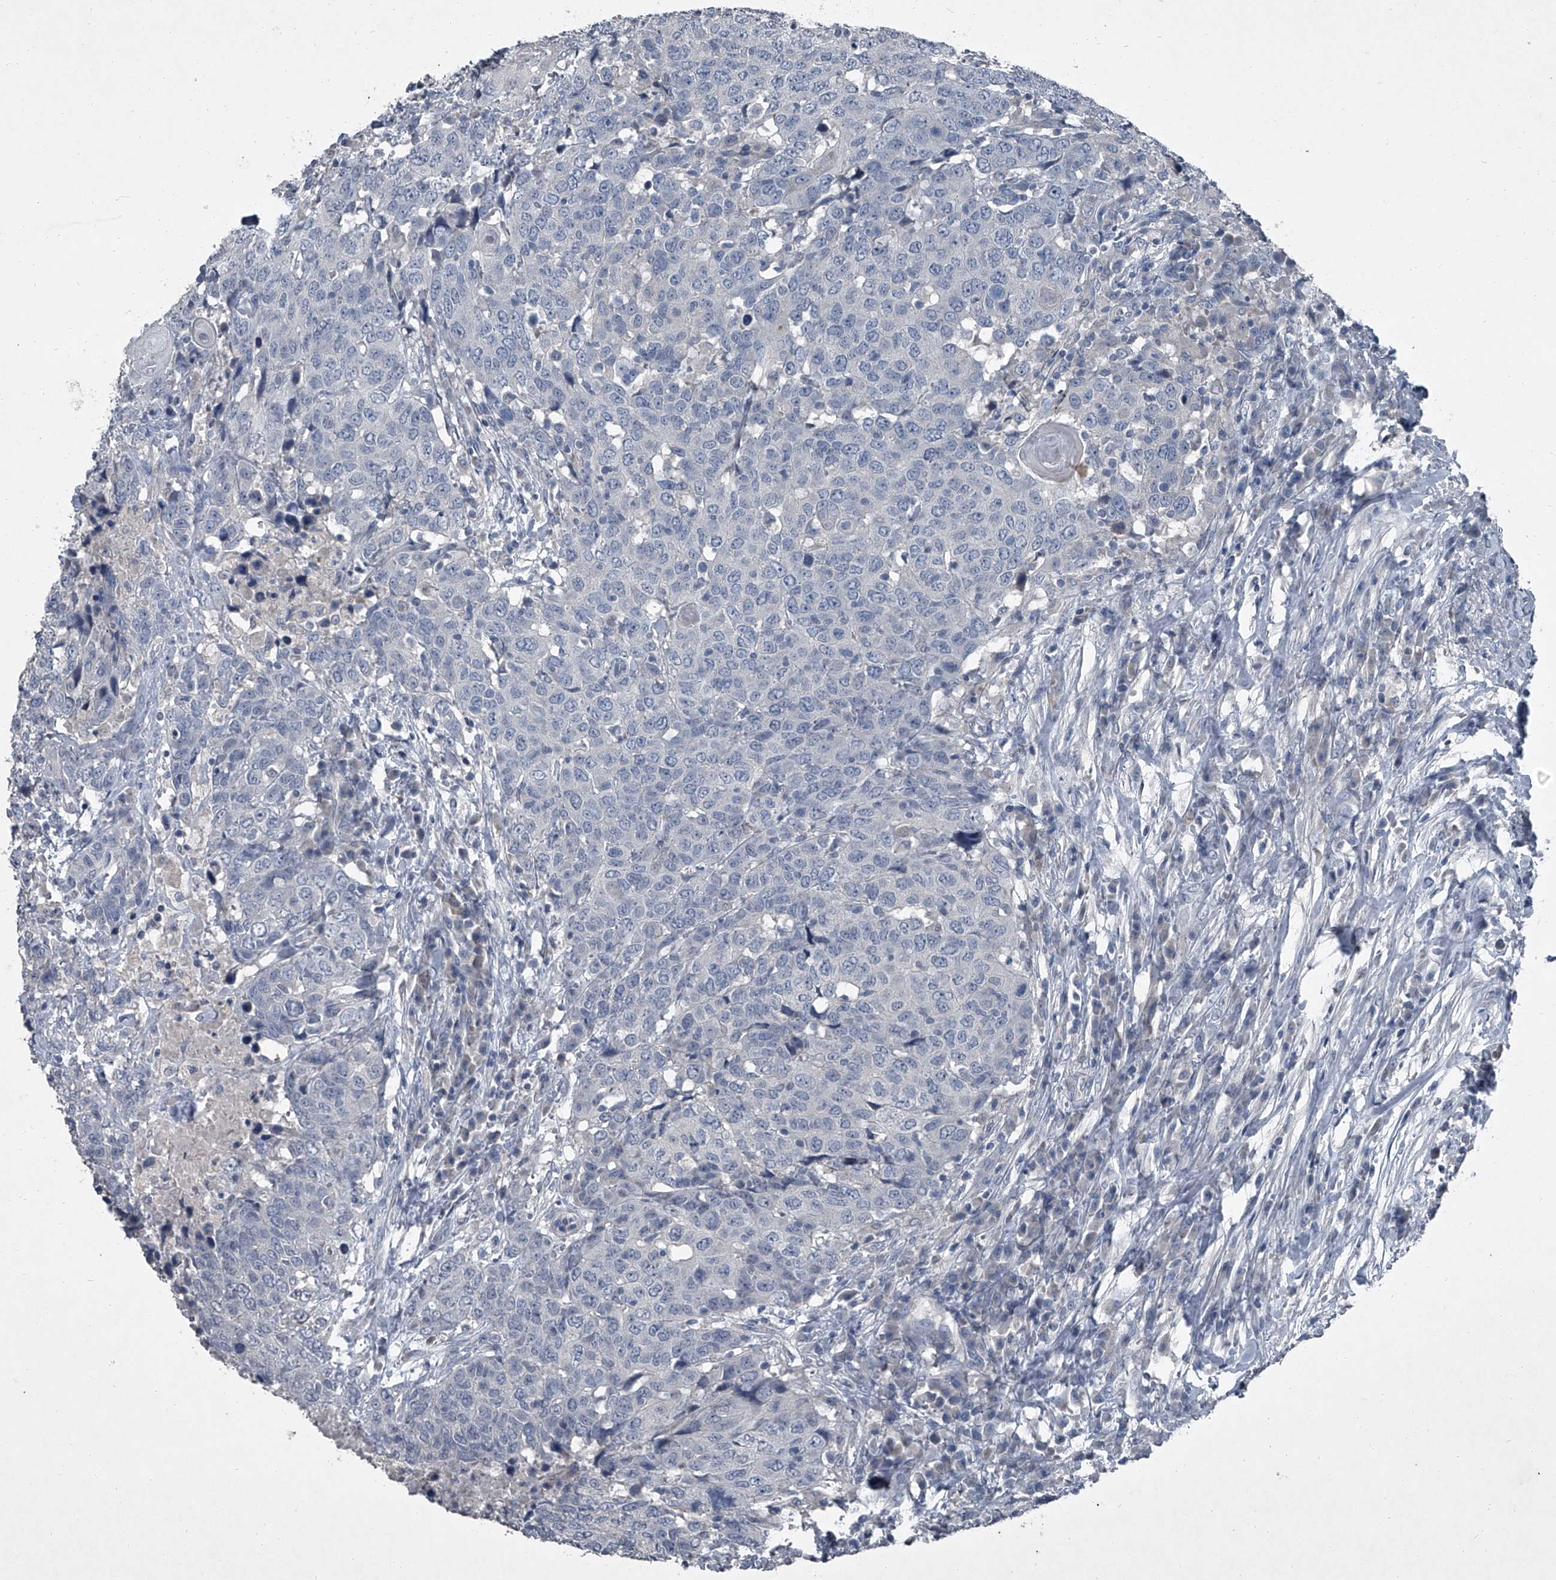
{"staining": {"intensity": "negative", "quantity": "none", "location": "none"}, "tissue": "head and neck cancer", "cell_type": "Tumor cells", "image_type": "cancer", "snomed": [{"axis": "morphology", "description": "Squamous cell carcinoma, NOS"}, {"axis": "topography", "description": "Head-Neck"}], "caption": "Immunohistochemistry (IHC) photomicrograph of neoplastic tissue: human head and neck cancer (squamous cell carcinoma) stained with DAB shows no significant protein staining in tumor cells.", "gene": "HEPHL1", "patient": {"sex": "male", "age": 66}}